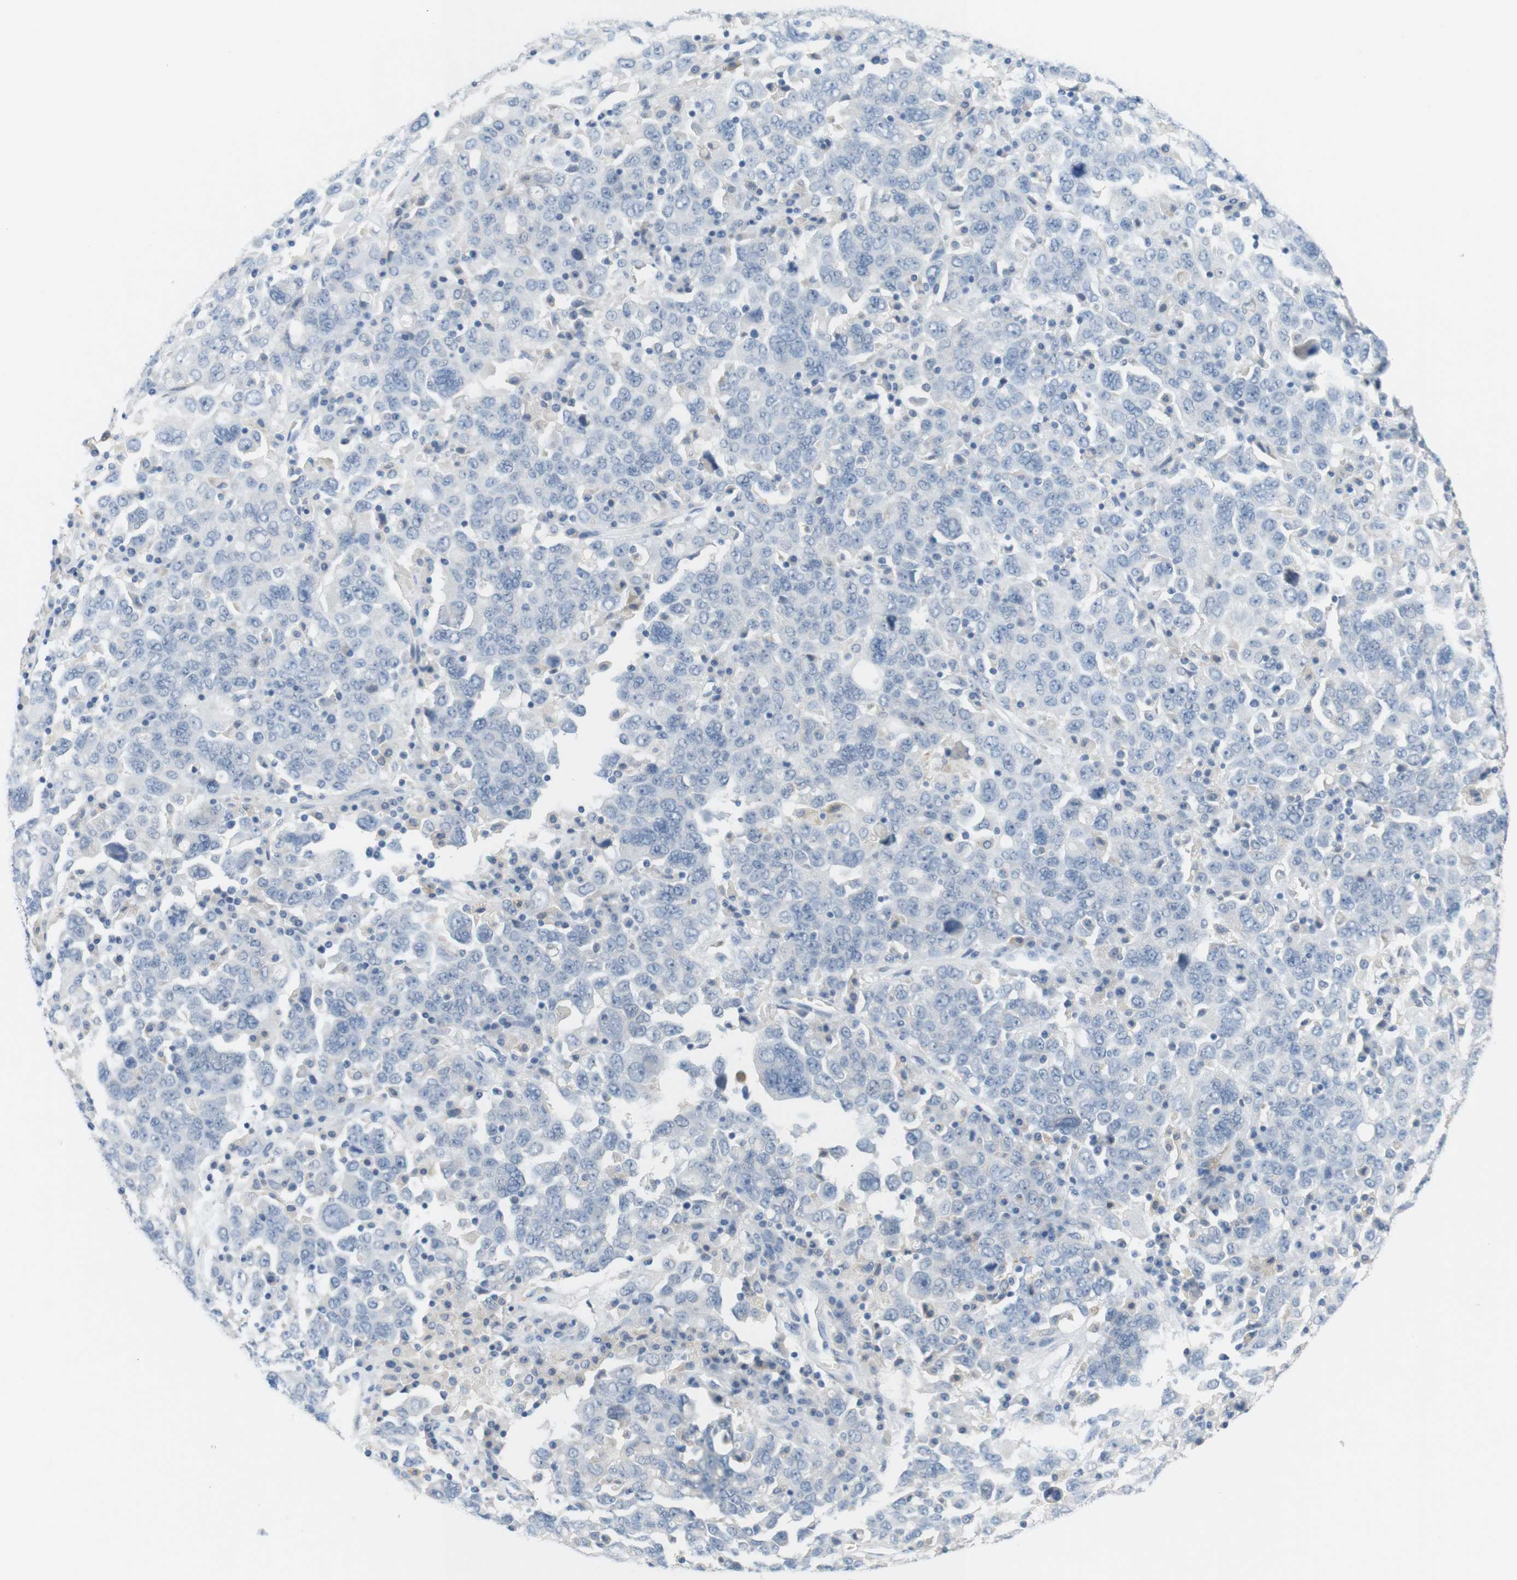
{"staining": {"intensity": "negative", "quantity": "none", "location": "none"}, "tissue": "ovarian cancer", "cell_type": "Tumor cells", "image_type": "cancer", "snomed": [{"axis": "morphology", "description": "Carcinoma, endometroid"}, {"axis": "topography", "description": "Ovary"}], "caption": "High magnification brightfield microscopy of ovarian cancer (endometroid carcinoma) stained with DAB (brown) and counterstained with hematoxylin (blue): tumor cells show no significant positivity.", "gene": "LRRK2", "patient": {"sex": "female", "age": 62}}